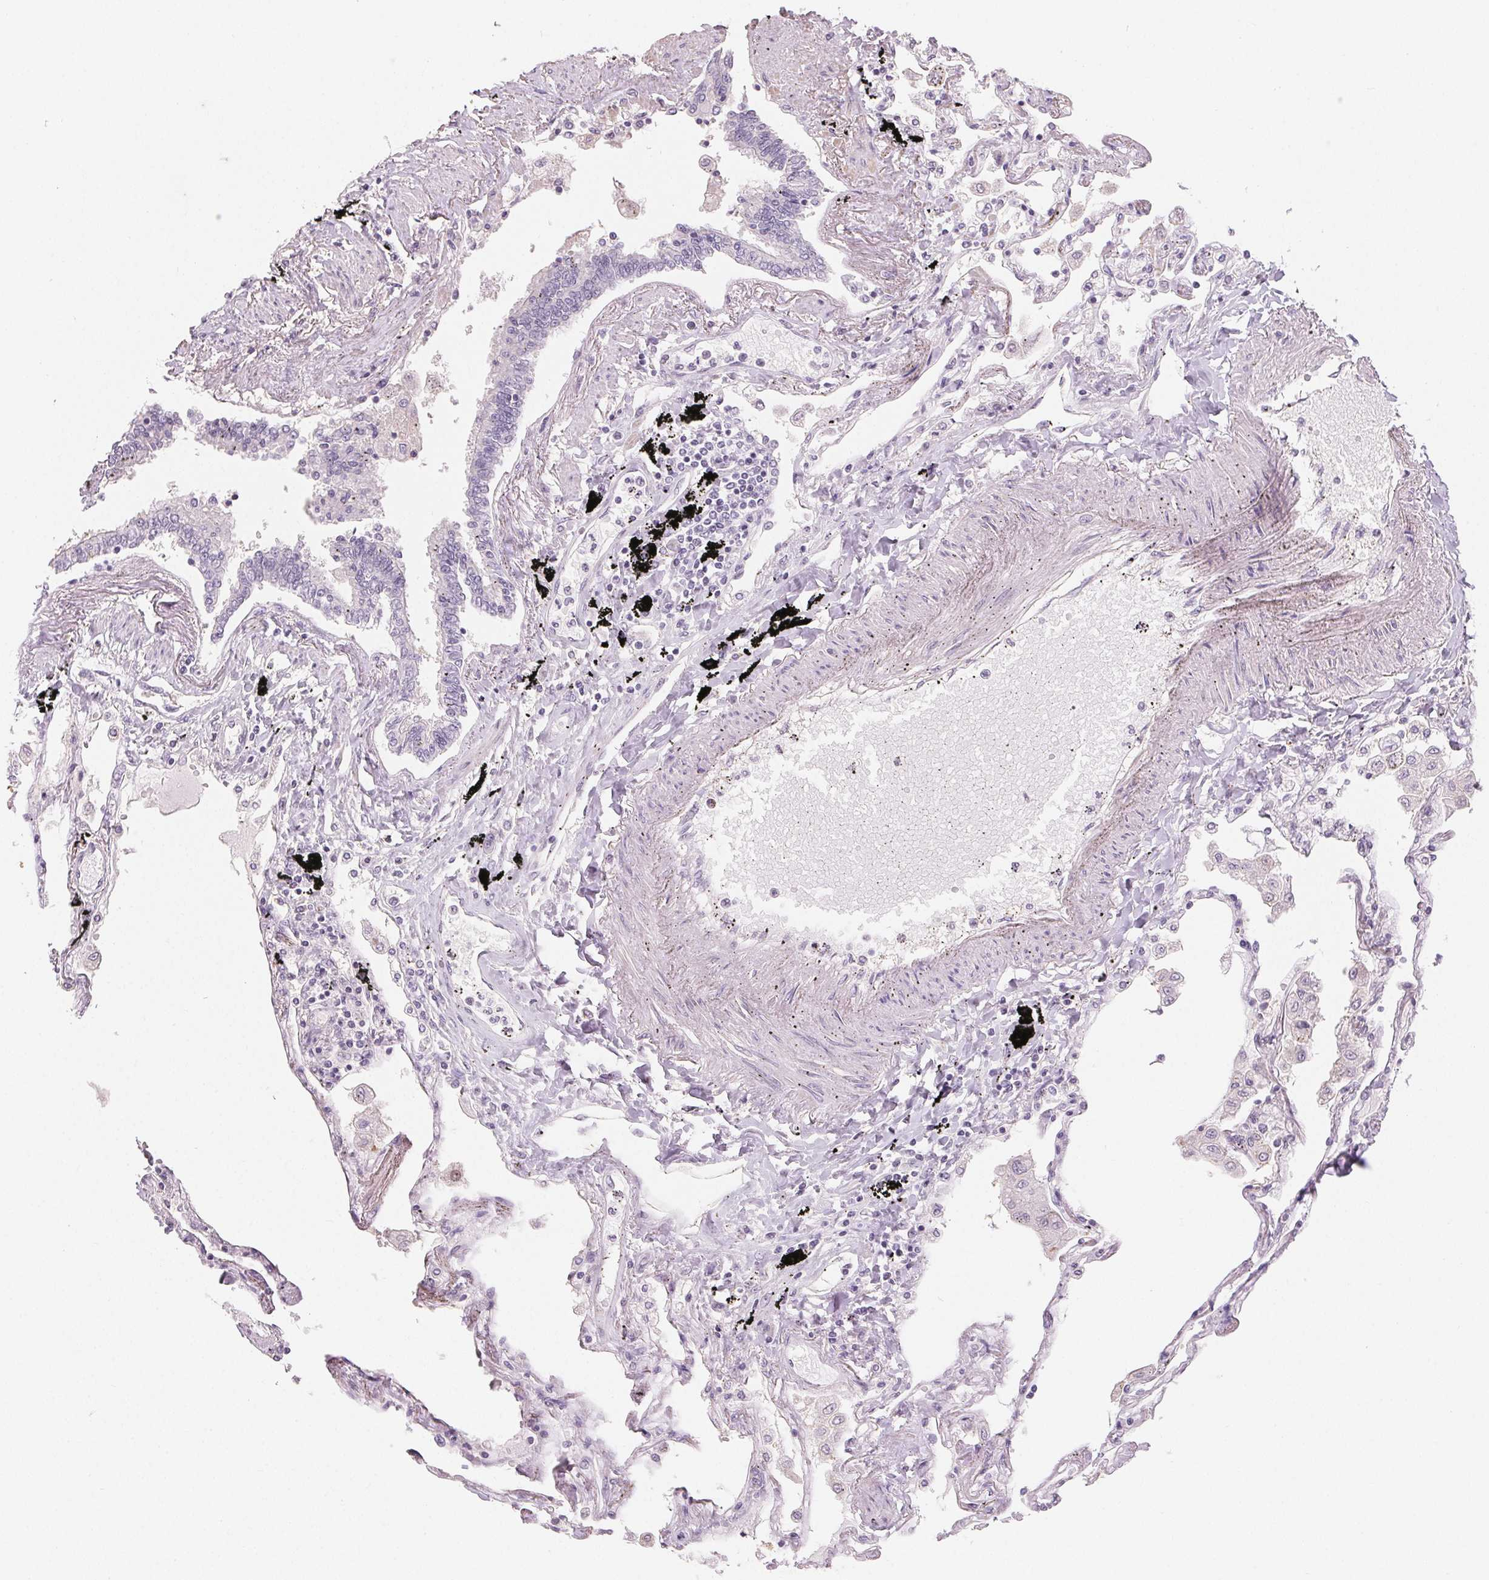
{"staining": {"intensity": "negative", "quantity": "none", "location": "none"}, "tissue": "lung", "cell_type": "Alveolar cells", "image_type": "normal", "snomed": [{"axis": "morphology", "description": "Normal tissue, NOS"}, {"axis": "morphology", "description": "Adenocarcinoma, NOS"}, {"axis": "topography", "description": "Cartilage tissue"}, {"axis": "topography", "description": "Lung"}], "caption": "DAB immunohistochemical staining of normal human lung displays no significant staining in alveolar cells. (DAB (3,3'-diaminobenzidine) immunohistochemistry (IHC) with hematoxylin counter stain).", "gene": "TMEM174", "patient": {"sex": "female", "age": 67}}